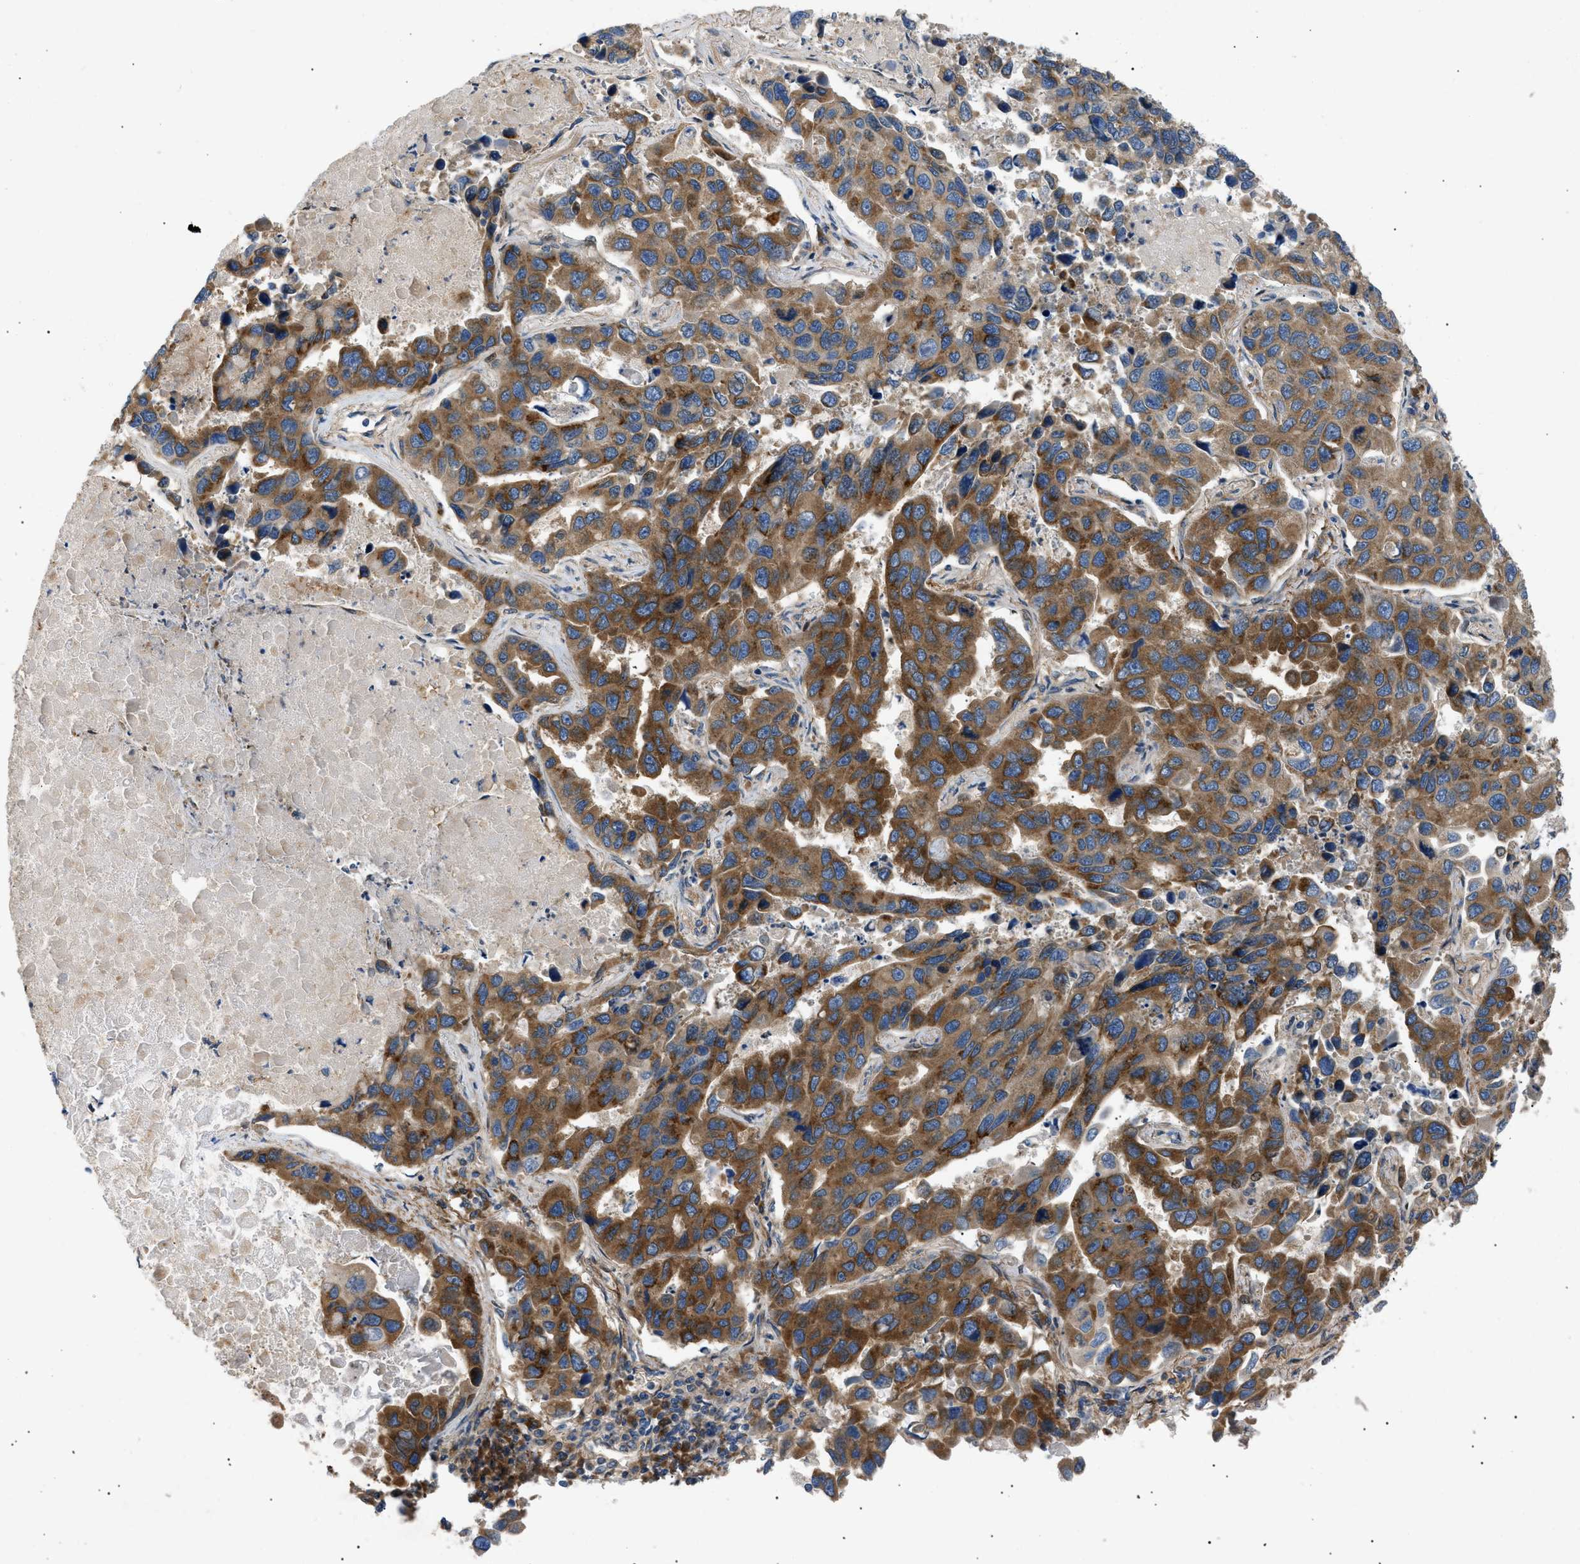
{"staining": {"intensity": "strong", "quantity": ">75%", "location": "cytoplasmic/membranous"}, "tissue": "lung cancer", "cell_type": "Tumor cells", "image_type": "cancer", "snomed": [{"axis": "morphology", "description": "Adenocarcinoma, NOS"}, {"axis": "topography", "description": "Lung"}], "caption": "Protein expression analysis of adenocarcinoma (lung) exhibits strong cytoplasmic/membranous positivity in approximately >75% of tumor cells. (brown staining indicates protein expression, while blue staining denotes nuclei).", "gene": "LYSMD3", "patient": {"sex": "male", "age": 64}}